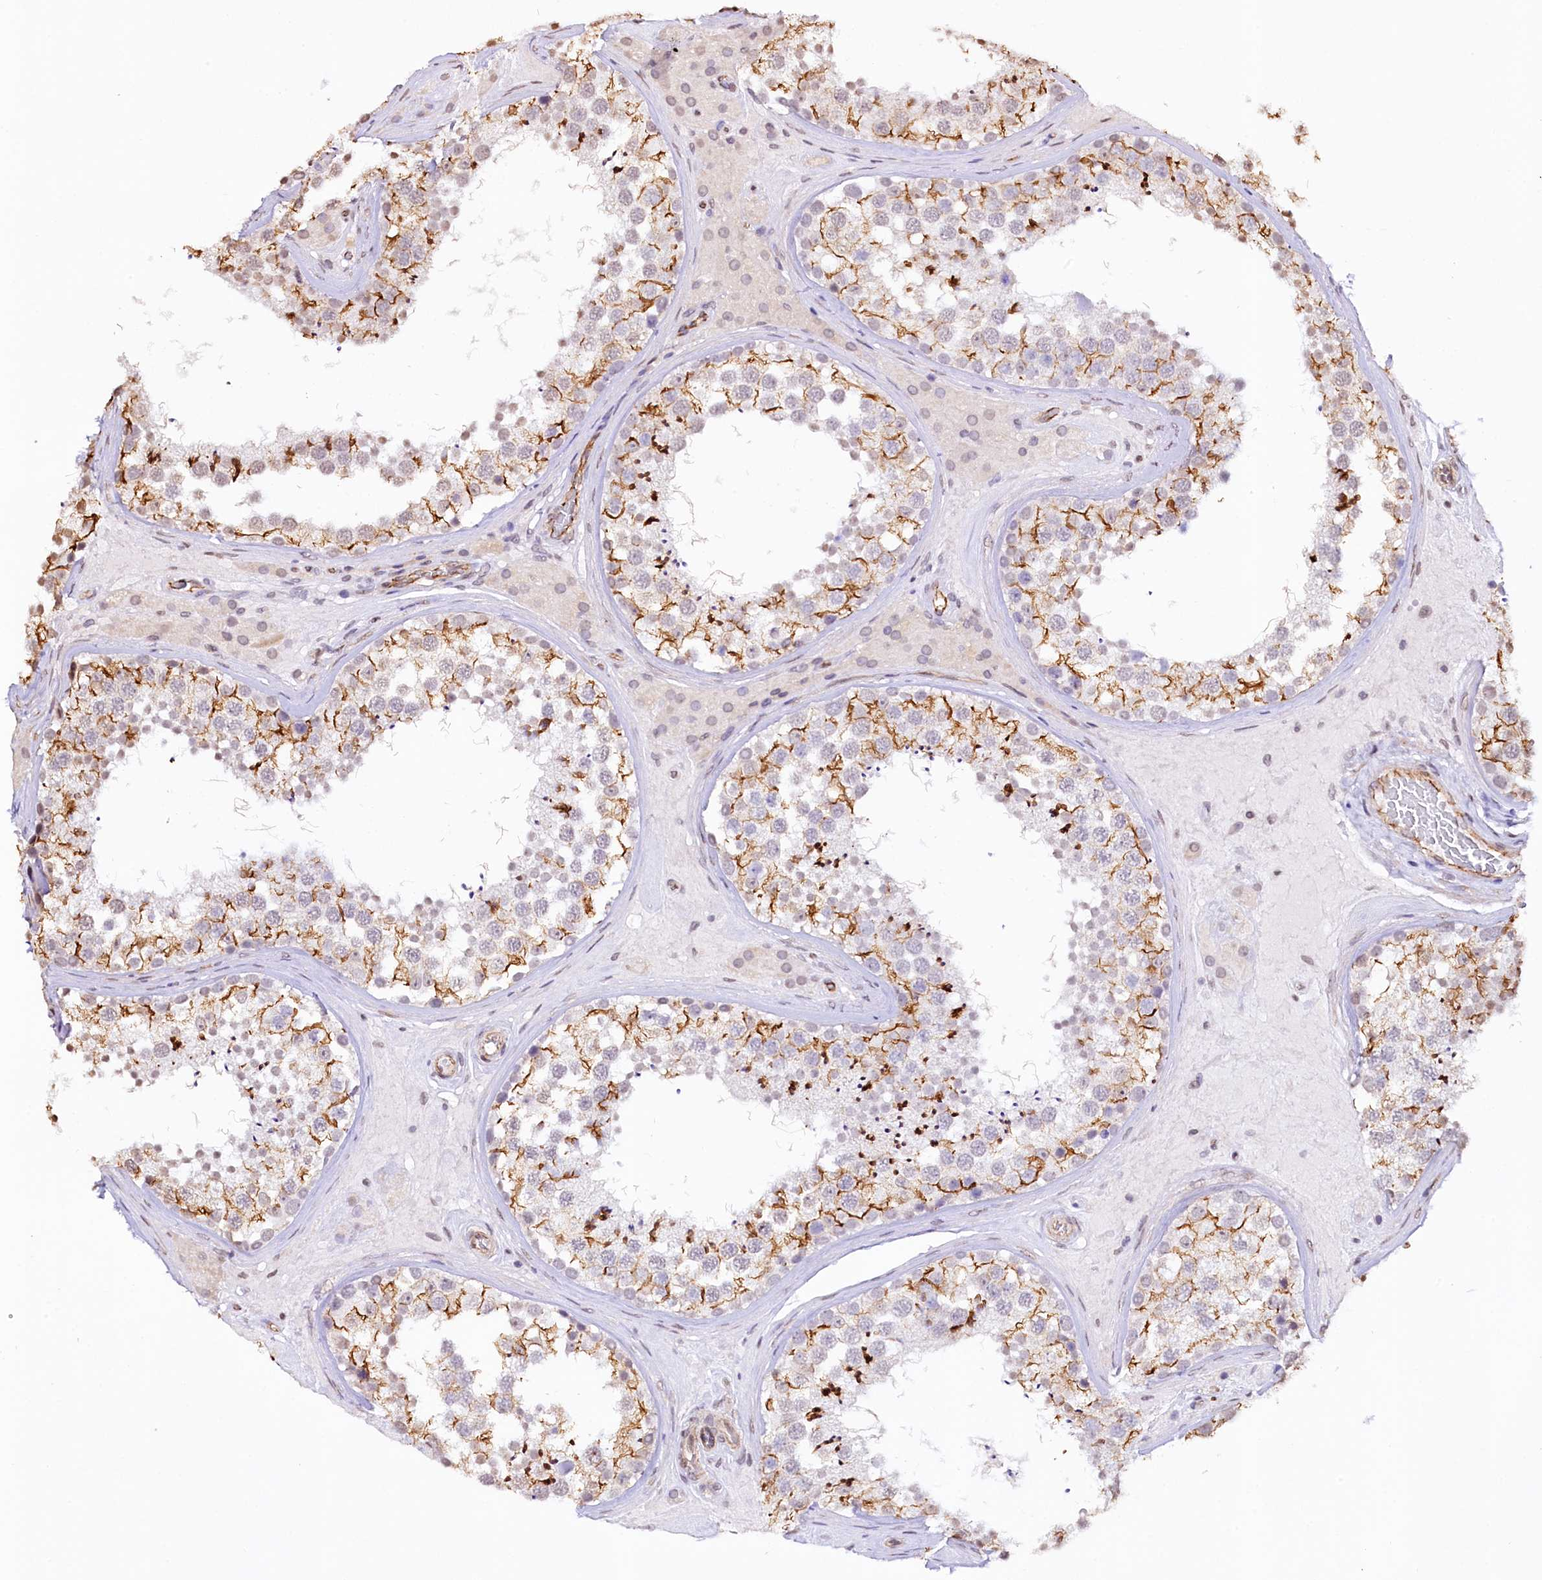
{"staining": {"intensity": "moderate", "quantity": "<25%", "location": "cytoplasmic/membranous"}, "tissue": "testis", "cell_type": "Cells in seminiferous ducts", "image_type": "normal", "snomed": [{"axis": "morphology", "description": "Normal tissue, NOS"}, {"axis": "topography", "description": "Testis"}], "caption": "Brown immunohistochemical staining in benign human testis reveals moderate cytoplasmic/membranous expression in approximately <25% of cells in seminiferous ducts. The protein is shown in brown color, while the nuclei are stained blue.", "gene": "ST7", "patient": {"sex": "male", "age": 46}}